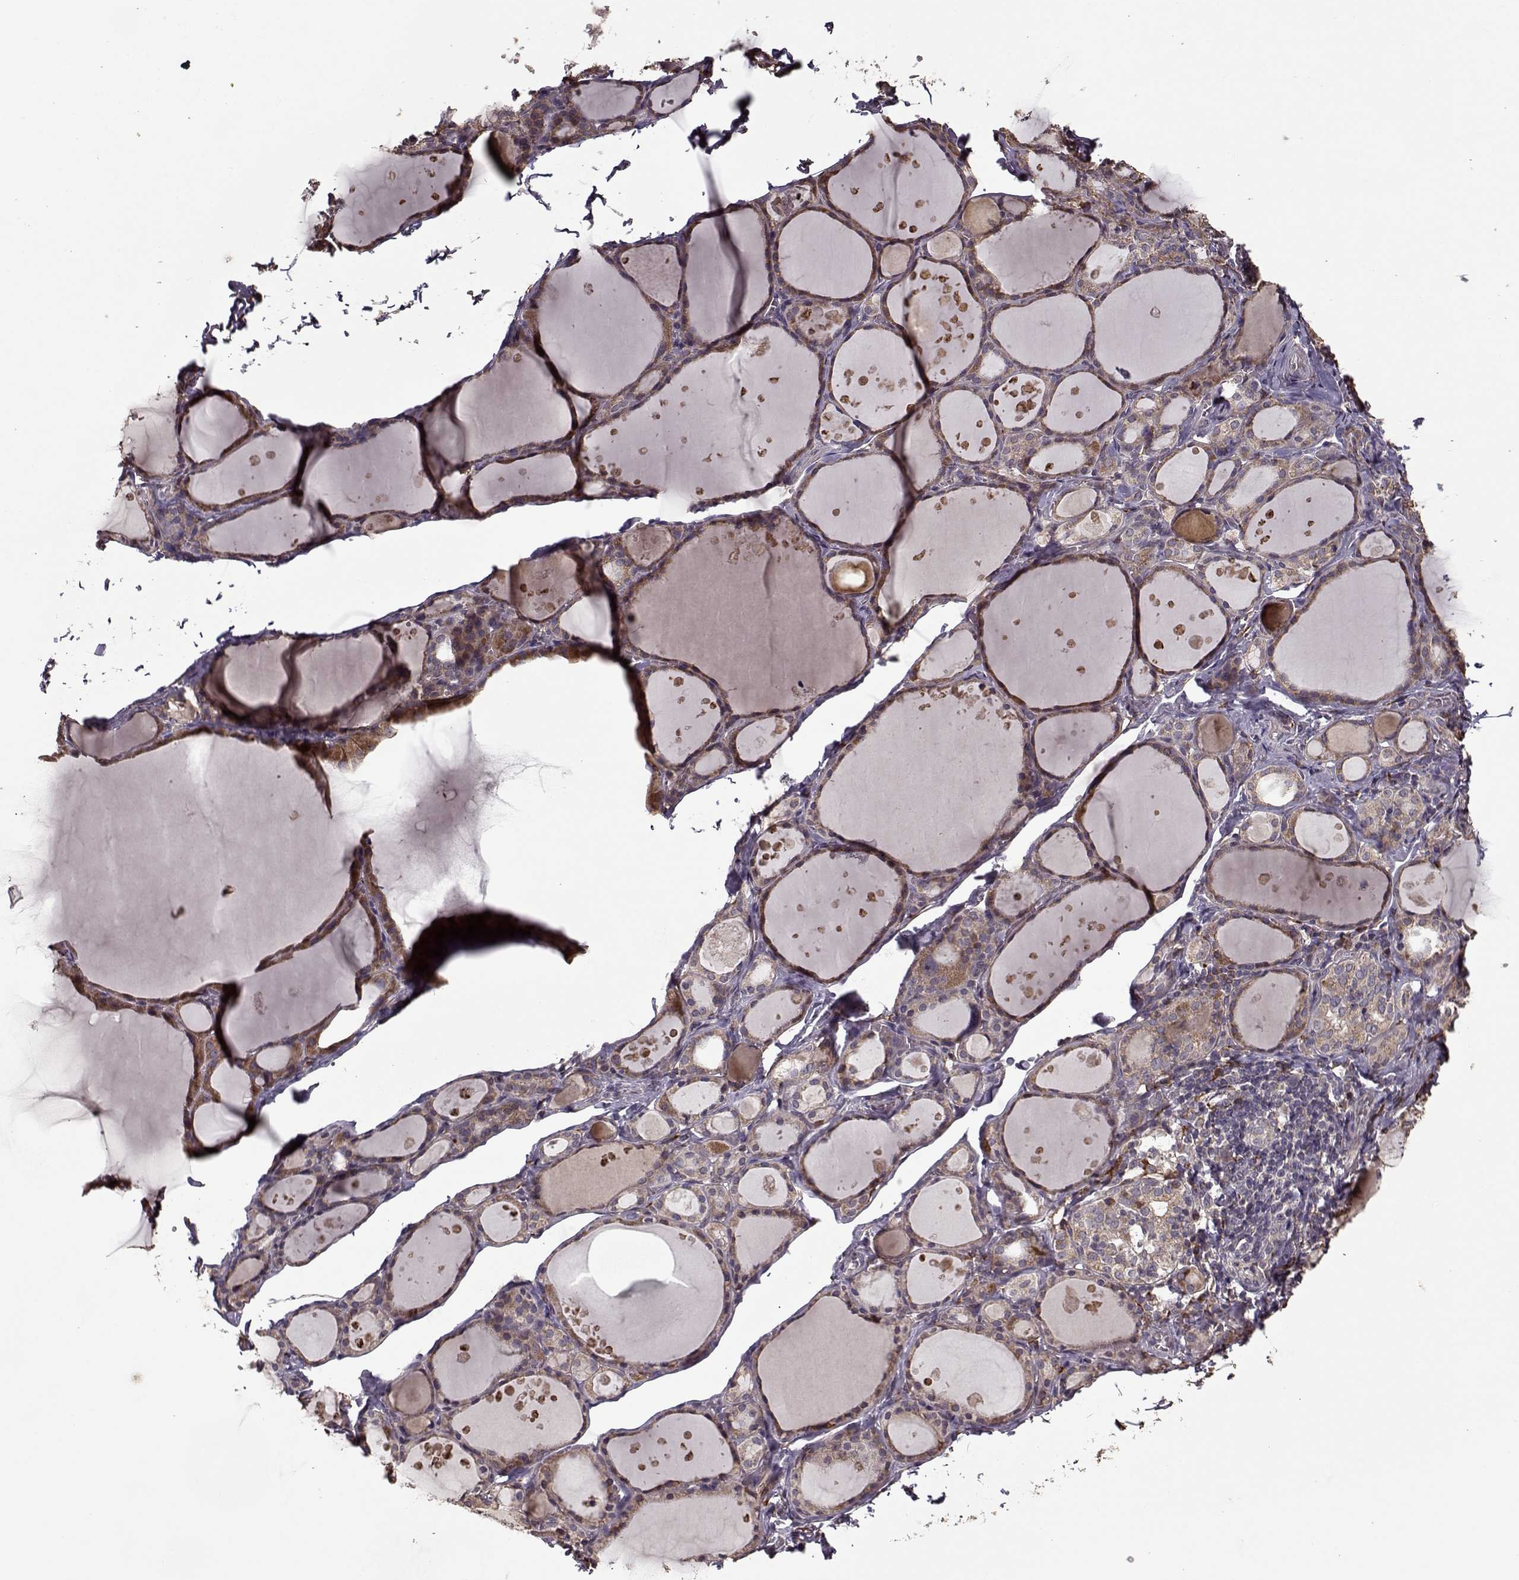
{"staining": {"intensity": "strong", "quantity": "25%-75%", "location": "cytoplasmic/membranous"}, "tissue": "thyroid gland", "cell_type": "Glandular cells", "image_type": "normal", "snomed": [{"axis": "morphology", "description": "Normal tissue, NOS"}, {"axis": "topography", "description": "Thyroid gland"}], "caption": "Thyroid gland was stained to show a protein in brown. There is high levels of strong cytoplasmic/membranous expression in approximately 25%-75% of glandular cells. (Stains: DAB in brown, nuclei in blue, Microscopy: brightfield microscopy at high magnification).", "gene": "IMMP1L", "patient": {"sex": "male", "age": 68}}